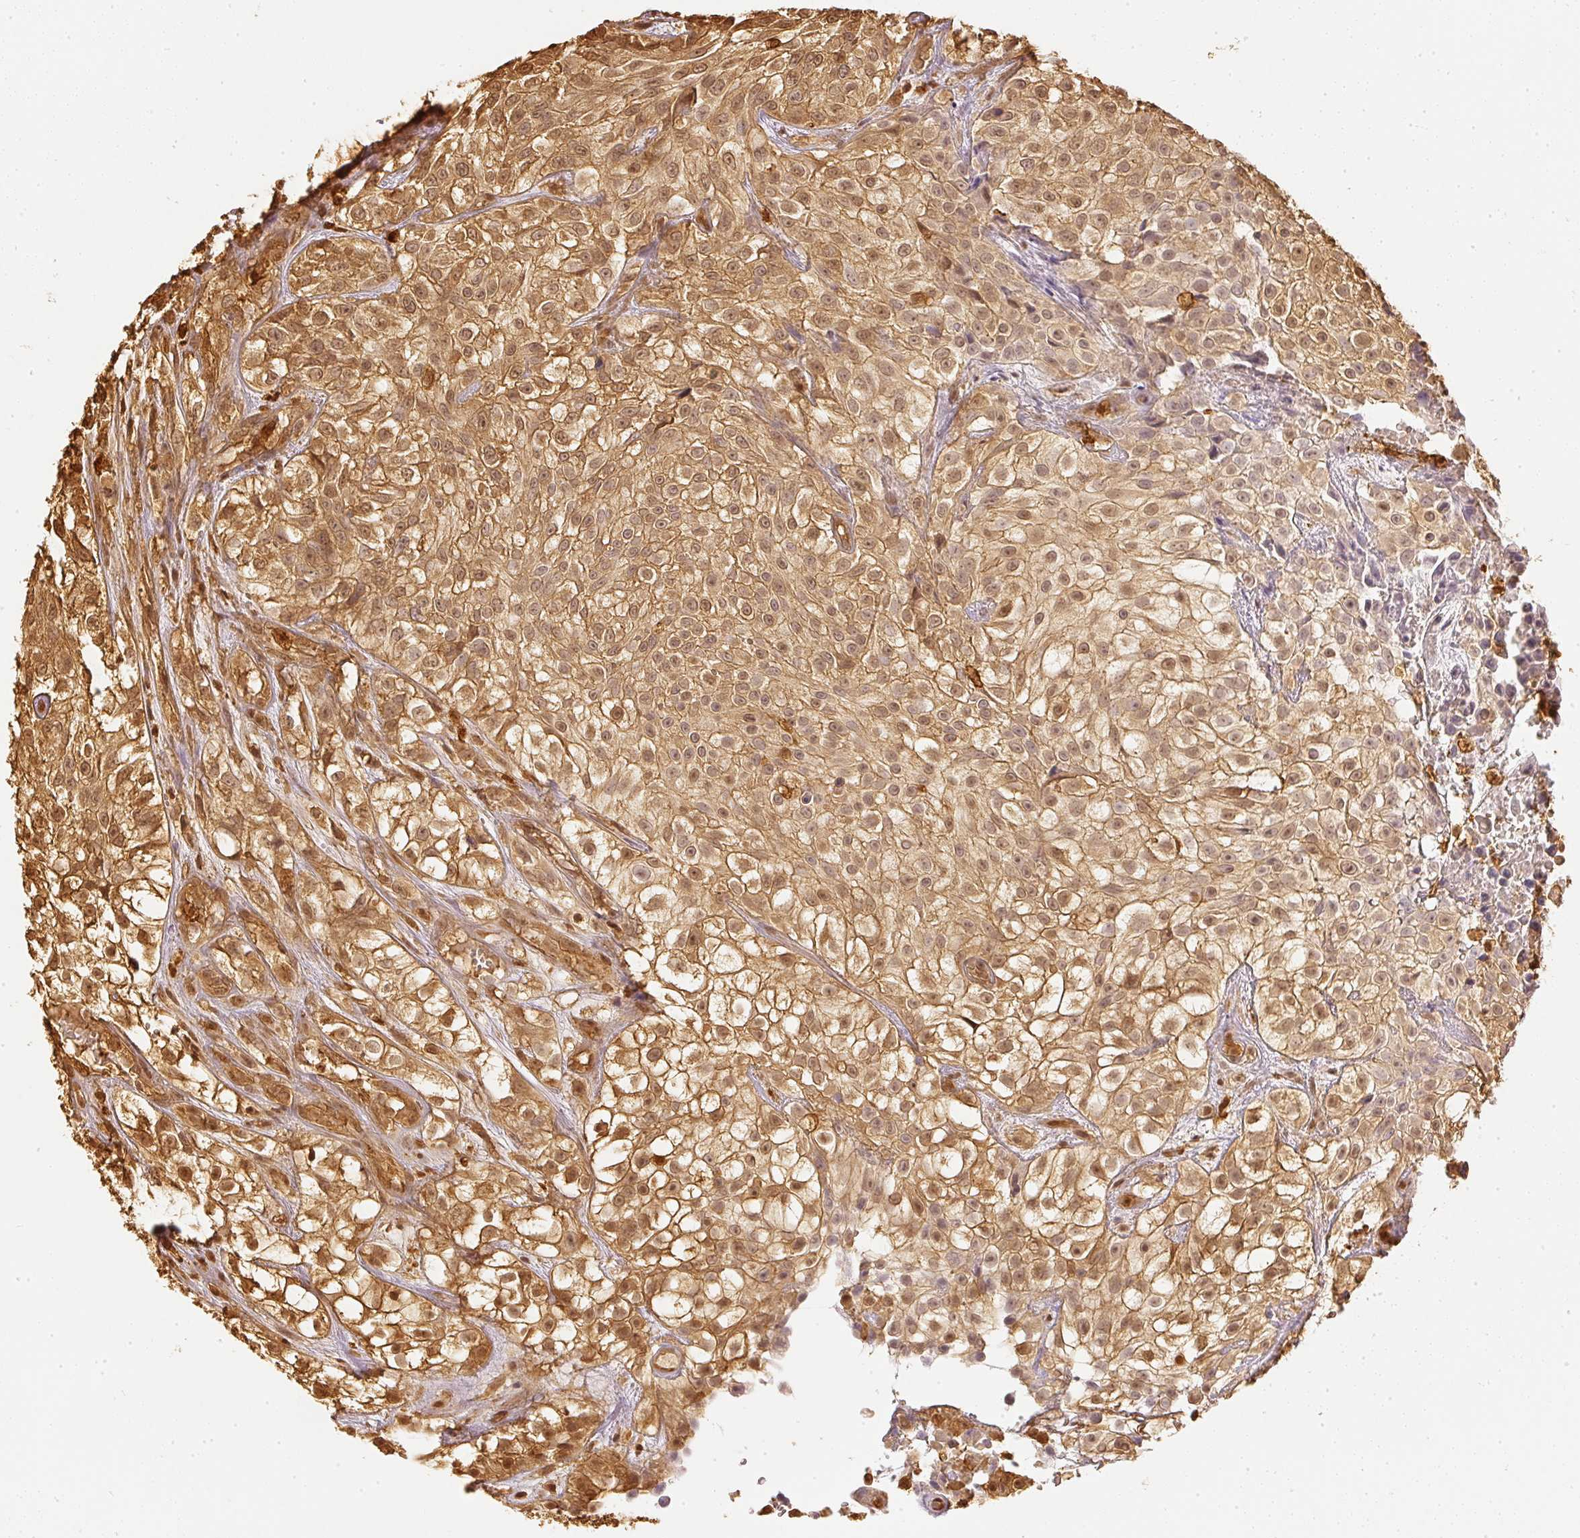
{"staining": {"intensity": "moderate", "quantity": ">75%", "location": "cytoplasmic/membranous,nuclear"}, "tissue": "urothelial cancer", "cell_type": "Tumor cells", "image_type": "cancer", "snomed": [{"axis": "morphology", "description": "Urothelial carcinoma, High grade"}, {"axis": "topography", "description": "Urinary bladder"}], "caption": "A photomicrograph showing moderate cytoplasmic/membranous and nuclear staining in approximately >75% of tumor cells in urothelial cancer, as visualized by brown immunohistochemical staining.", "gene": "PFN1", "patient": {"sex": "male", "age": 56}}